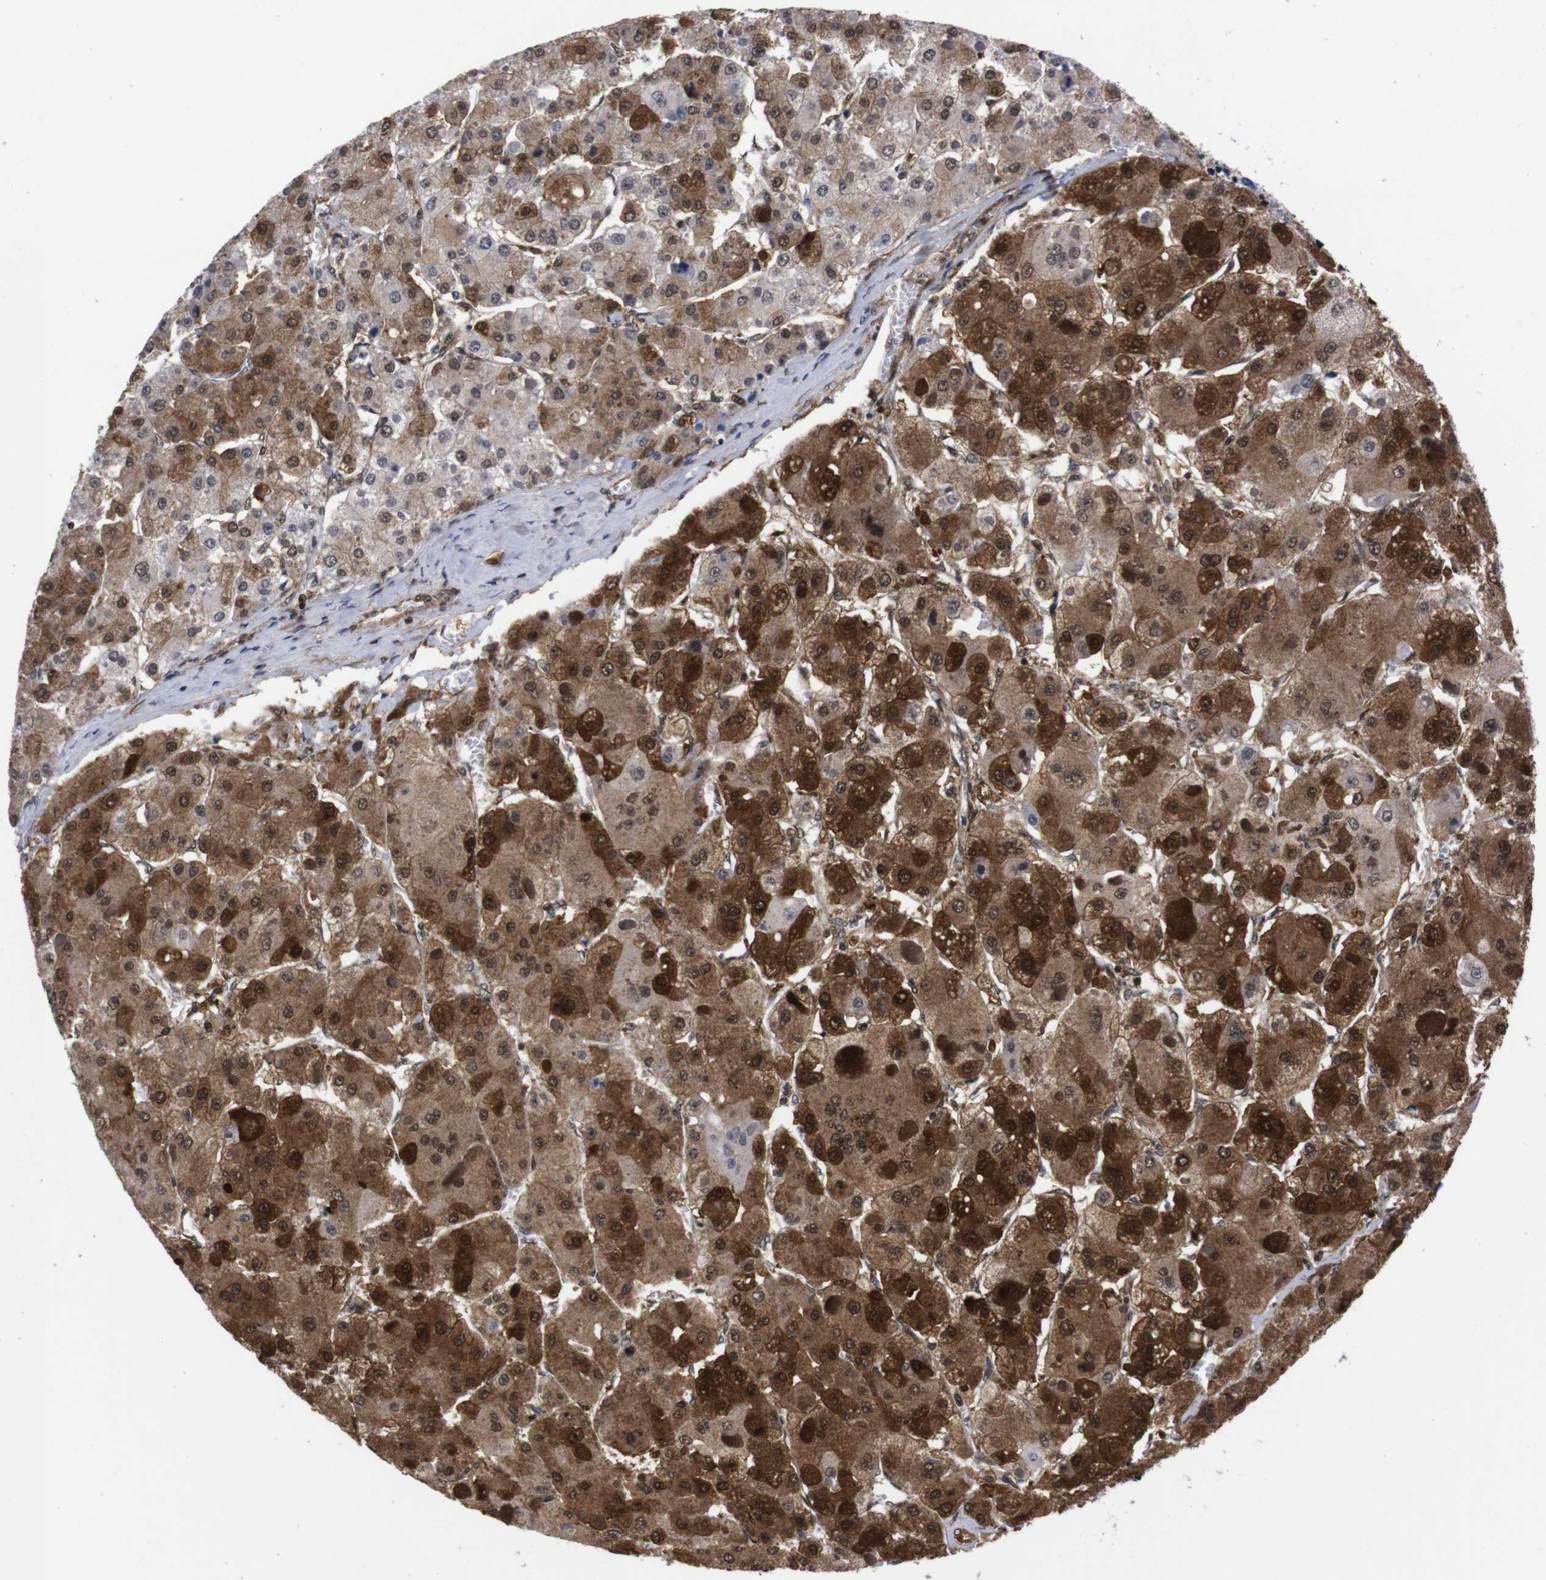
{"staining": {"intensity": "strong", "quantity": ">75%", "location": "cytoplasmic/membranous,nuclear"}, "tissue": "liver cancer", "cell_type": "Tumor cells", "image_type": "cancer", "snomed": [{"axis": "morphology", "description": "Carcinoma, Hepatocellular, NOS"}, {"axis": "topography", "description": "Liver"}], "caption": "Hepatocellular carcinoma (liver) stained with DAB immunohistochemistry (IHC) shows high levels of strong cytoplasmic/membranous and nuclear expression in approximately >75% of tumor cells.", "gene": "UBQLN2", "patient": {"sex": "female", "age": 73}}